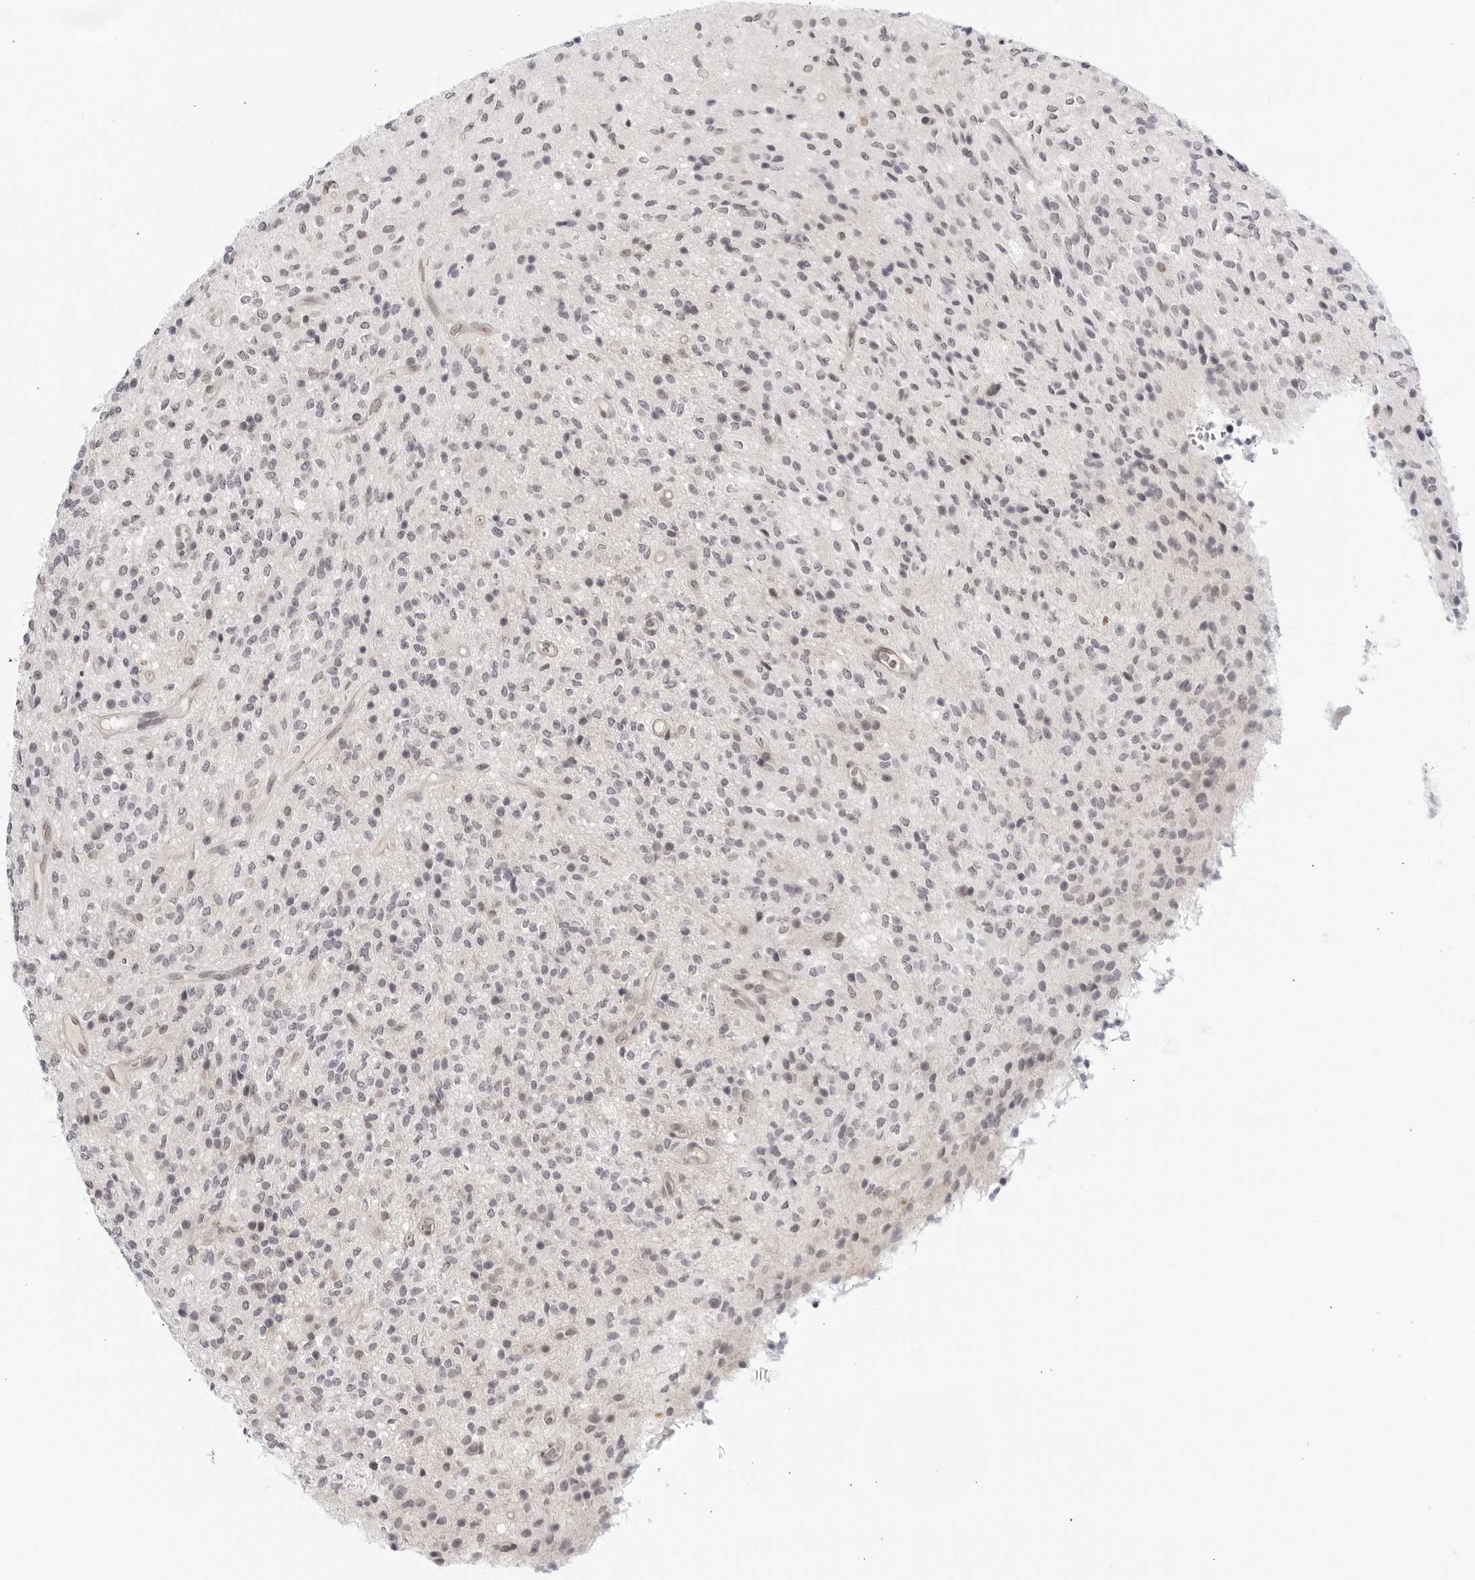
{"staining": {"intensity": "weak", "quantity": "<25%", "location": "nuclear"}, "tissue": "glioma", "cell_type": "Tumor cells", "image_type": "cancer", "snomed": [{"axis": "morphology", "description": "Glioma, malignant, High grade"}, {"axis": "topography", "description": "Brain"}], "caption": "Tumor cells are negative for protein expression in human malignant high-grade glioma.", "gene": "CC2D1B", "patient": {"sex": "male", "age": 34}}